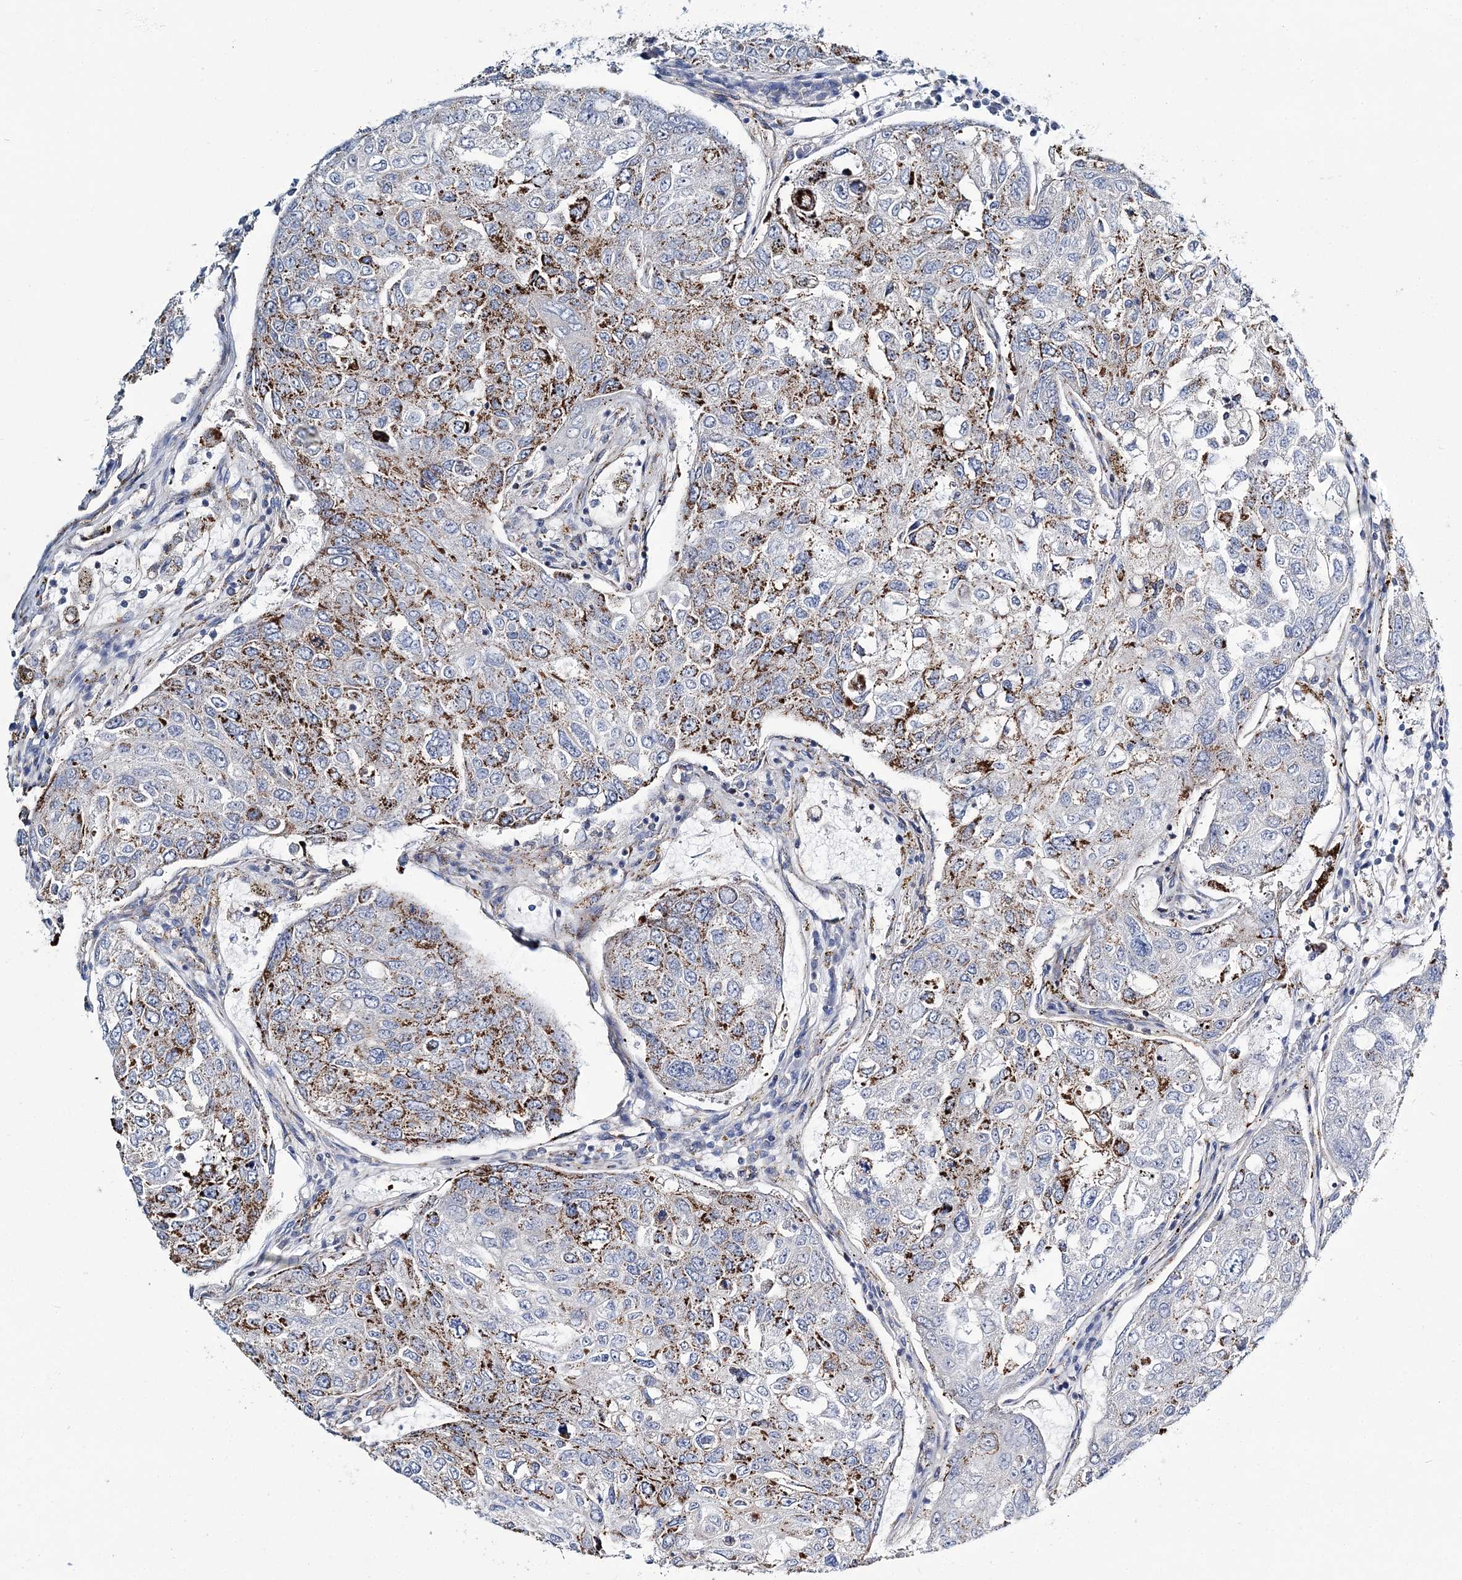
{"staining": {"intensity": "moderate", "quantity": "25%-75%", "location": "cytoplasmic/membranous"}, "tissue": "urothelial cancer", "cell_type": "Tumor cells", "image_type": "cancer", "snomed": [{"axis": "morphology", "description": "Urothelial carcinoma, High grade"}, {"axis": "topography", "description": "Lymph node"}, {"axis": "topography", "description": "Urinary bladder"}], "caption": "High-power microscopy captured an immunohistochemistry (IHC) histopathology image of urothelial cancer, revealing moderate cytoplasmic/membranous staining in approximately 25%-75% of tumor cells.", "gene": "ARHGAP6", "patient": {"sex": "male", "age": 51}}